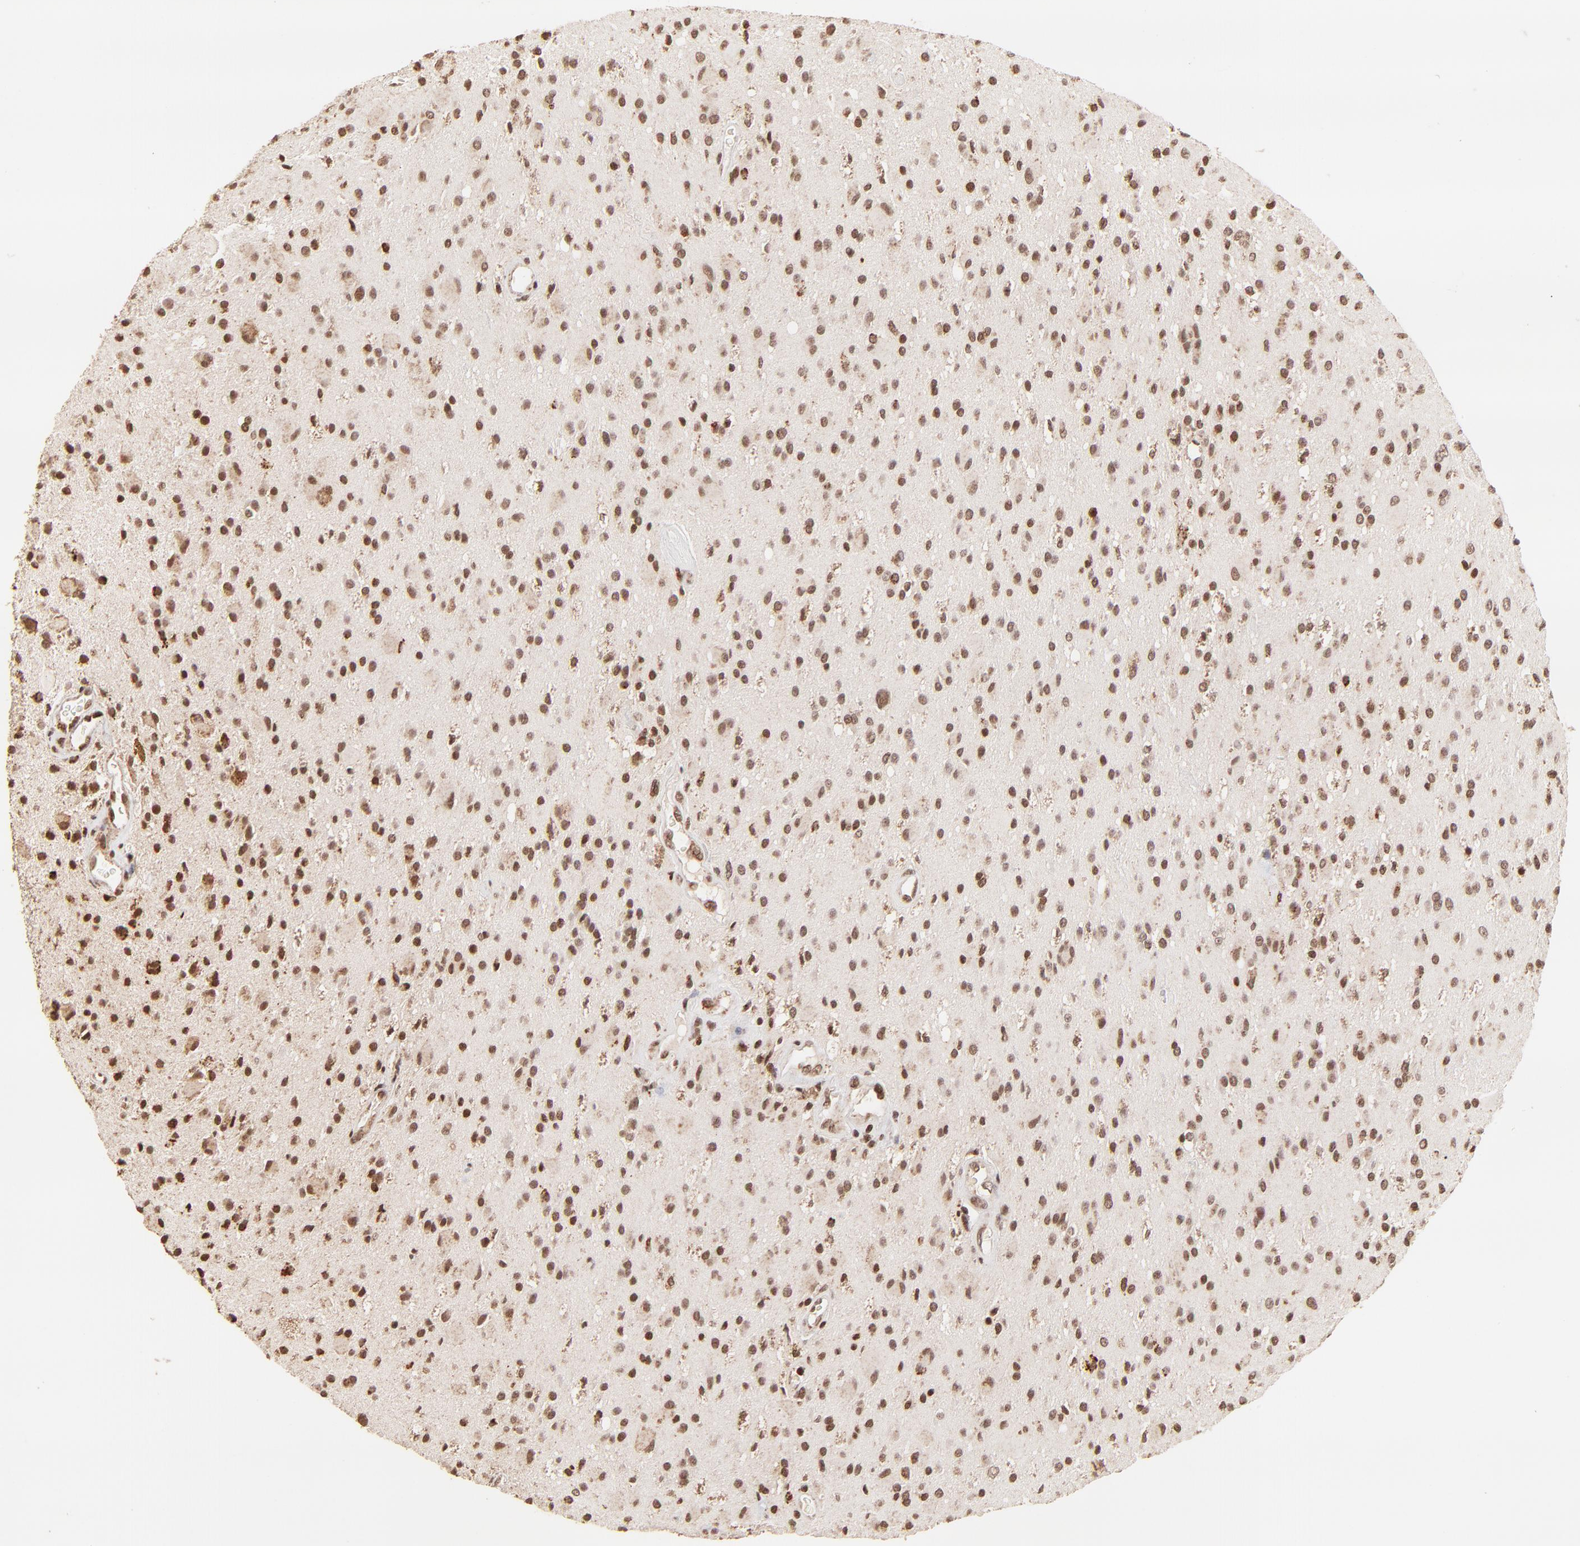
{"staining": {"intensity": "strong", "quantity": ">75%", "location": "nuclear"}, "tissue": "glioma", "cell_type": "Tumor cells", "image_type": "cancer", "snomed": [{"axis": "morphology", "description": "Glioma, malignant, Low grade"}, {"axis": "topography", "description": "Brain"}], "caption": "Strong nuclear staining is present in approximately >75% of tumor cells in malignant glioma (low-grade).", "gene": "MED15", "patient": {"sex": "male", "age": 58}}